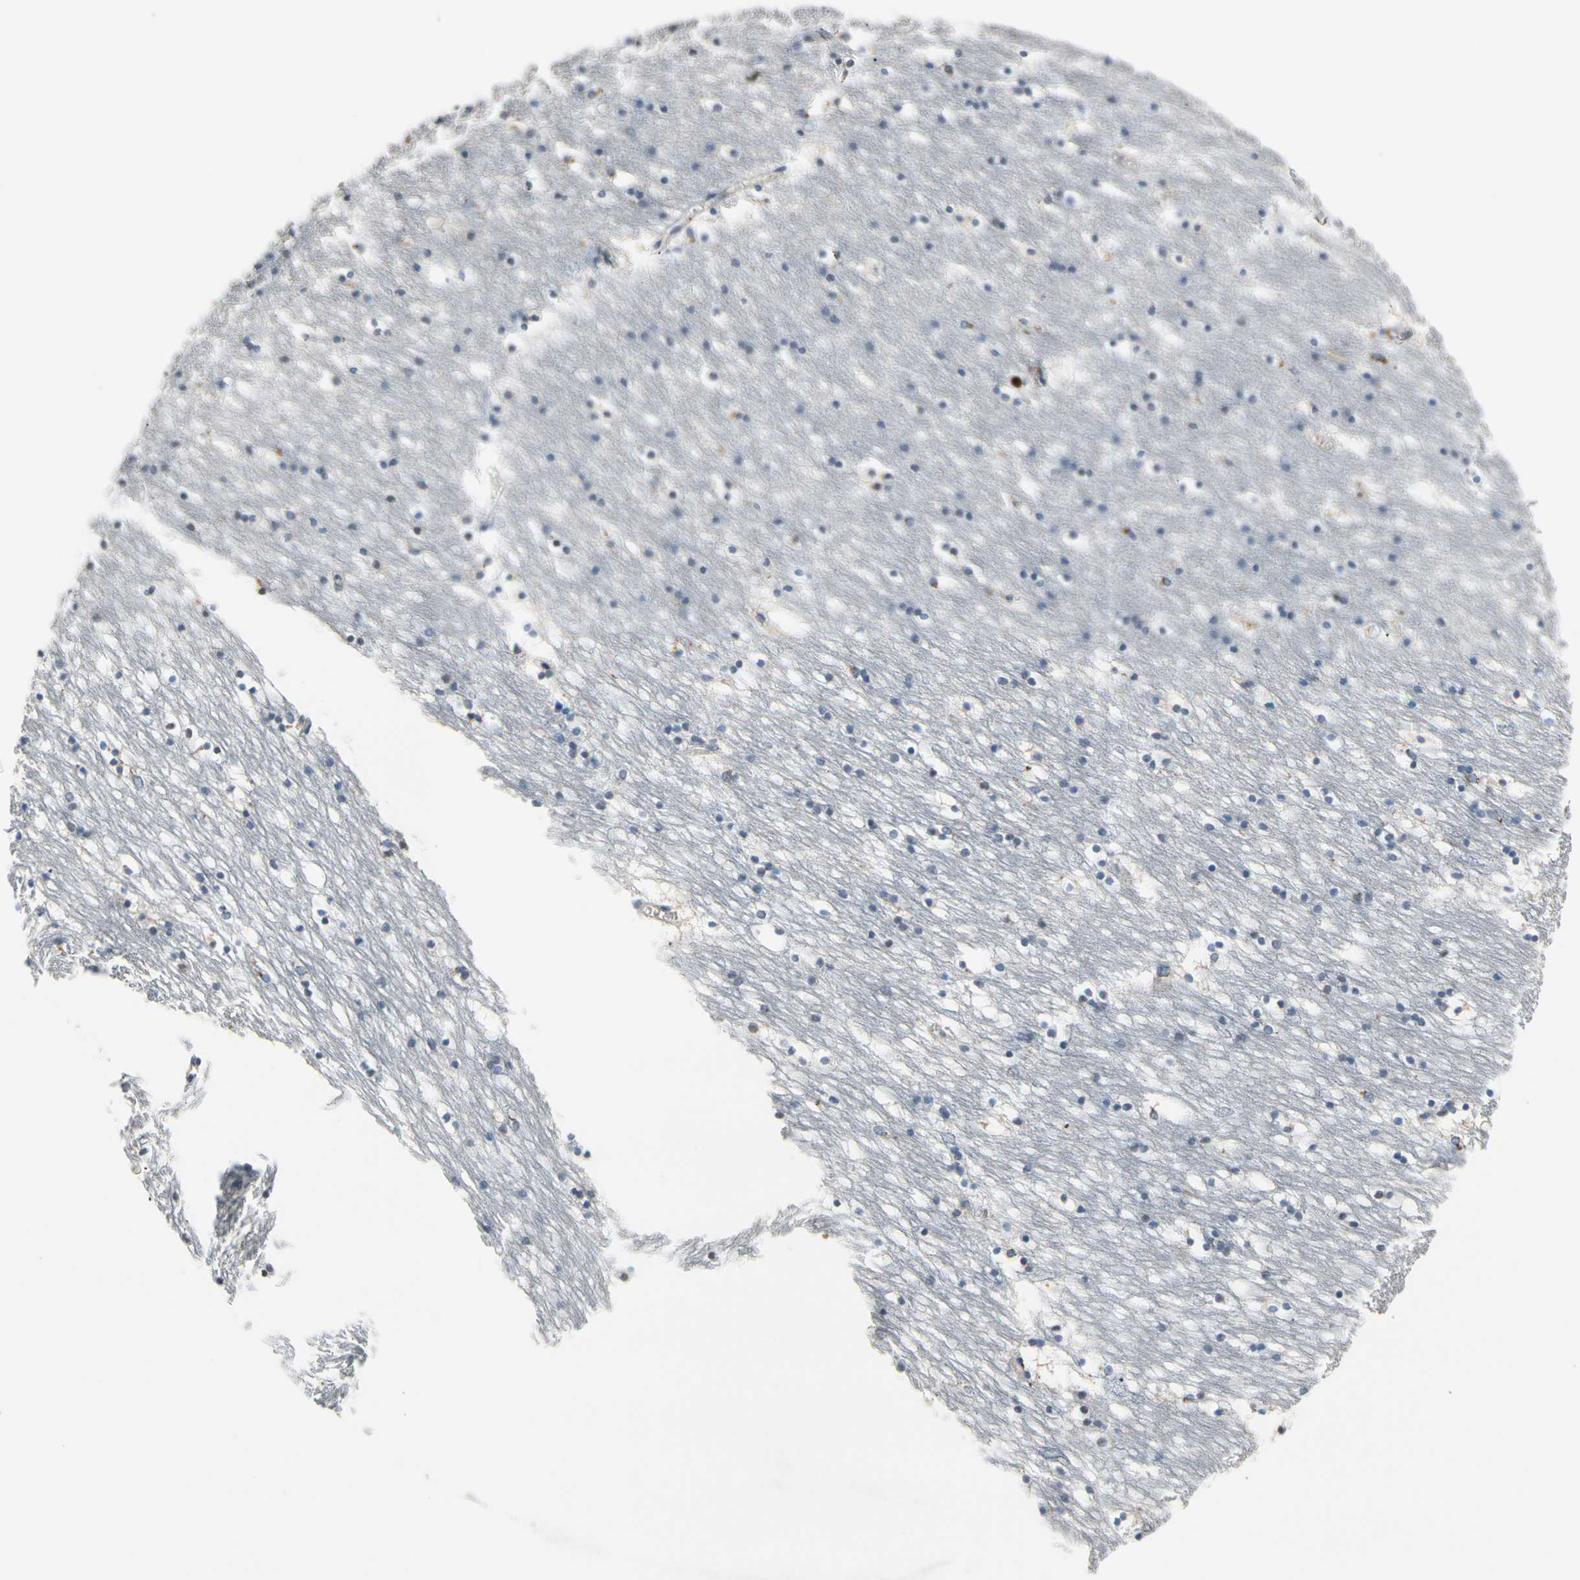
{"staining": {"intensity": "moderate", "quantity": "<25%", "location": "cytoplasmic/membranous"}, "tissue": "caudate", "cell_type": "Glial cells", "image_type": "normal", "snomed": [{"axis": "morphology", "description": "Normal tissue, NOS"}, {"axis": "topography", "description": "Lateral ventricle wall"}], "caption": "Caudate stained for a protein (brown) demonstrates moderate cytoplasmic/membranous positive expression in approximately <25% of glial cells.", "gene": "ZKSCAN3", "patient": {"sex": "male", "age": 45}}